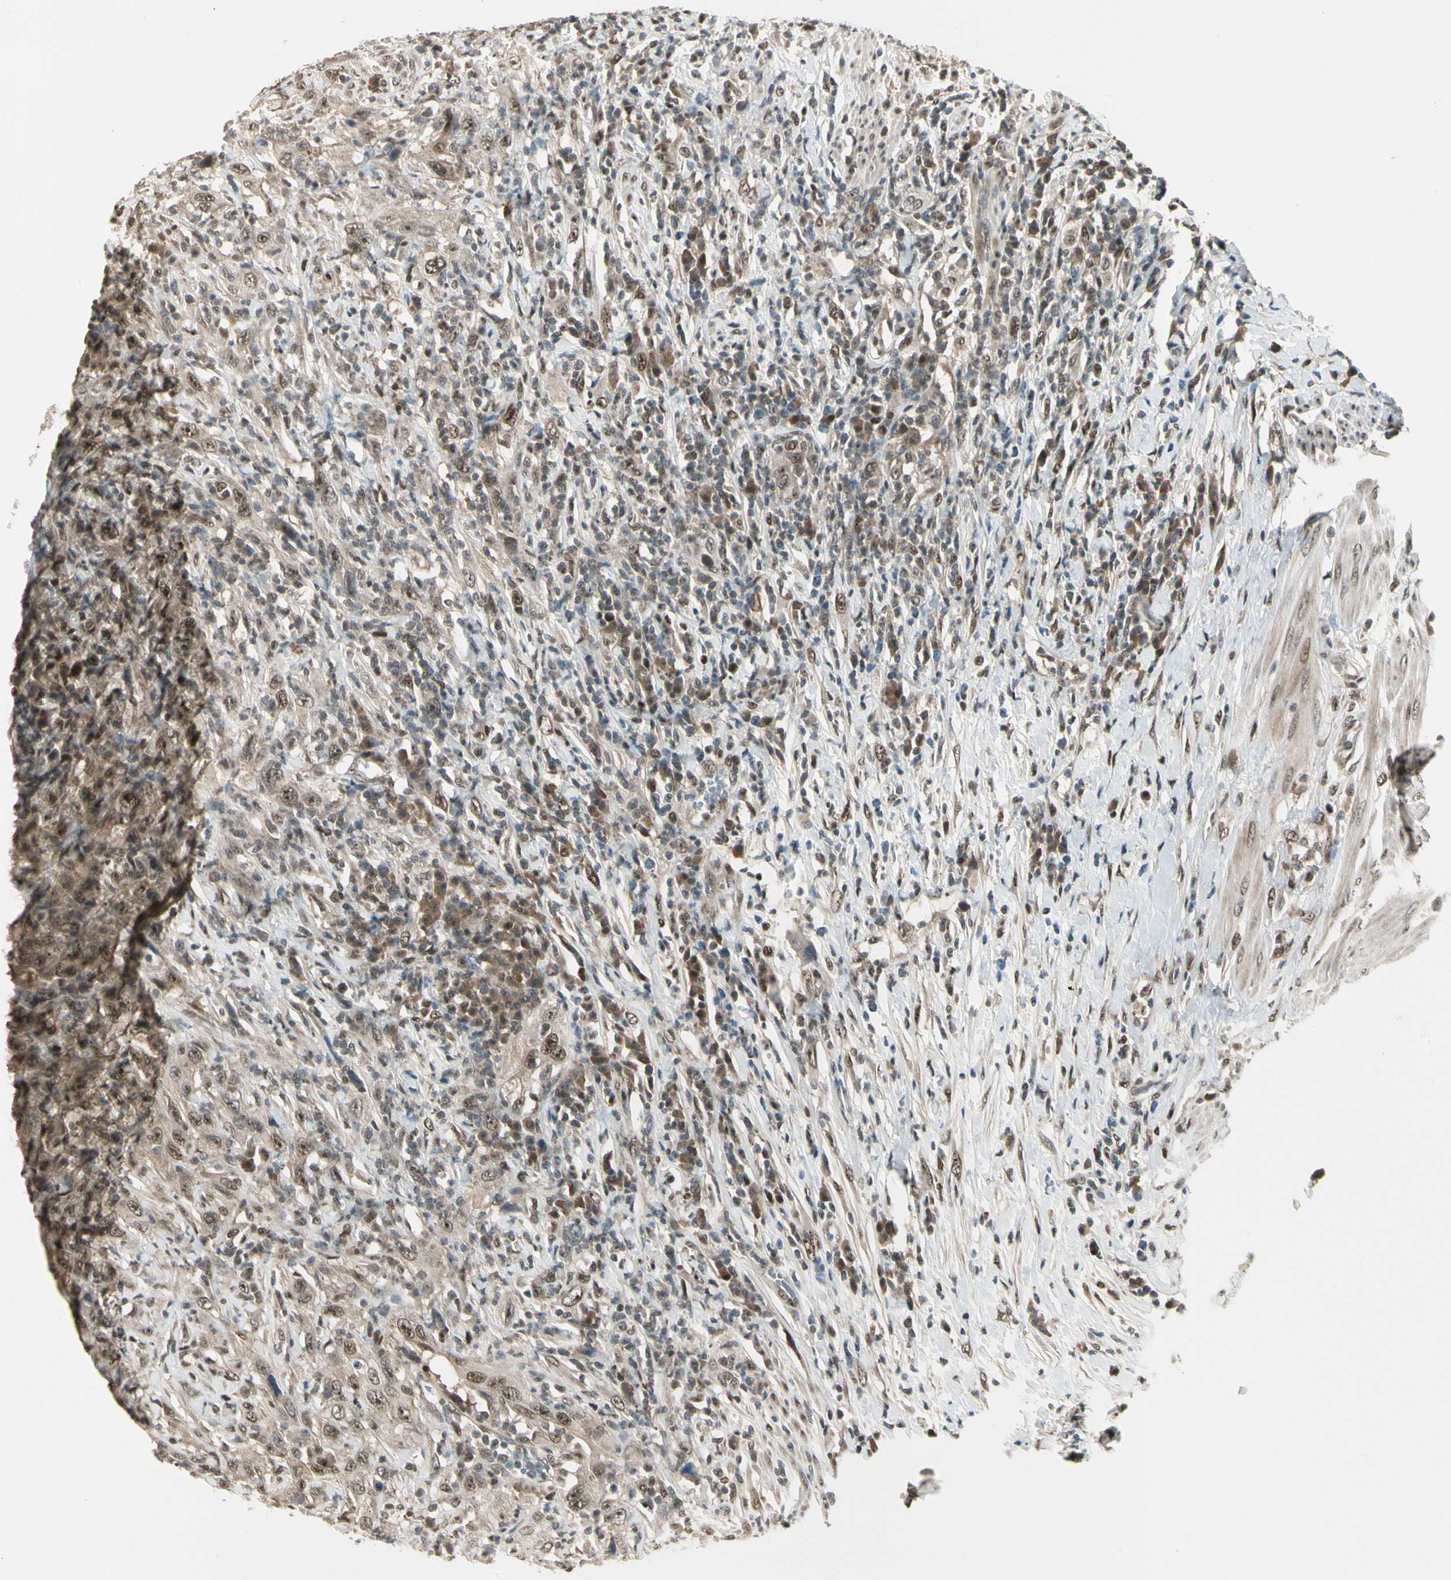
{"staining": {"intensity": "moderate", "quantity": ">75%", "location": "nuclear"}, "tissue": "urothelial cancer", "cell_type": "Tumor cells", "image_type": "cancer", "snomed": [{"axis": "morphology", "description": "Urothelial carcinoma, High grade"}, {"axis": "topography", "description": "Urinary bladder"}], "caption": "Urothelial carcinoma (high-grade) tissue demonstrates moderate nuclear expression in about >75% of tumor cells, visualized by immunohistochemistry.", "gene": "GTF3A", "patient": {"sex": "male", "age": 61}}